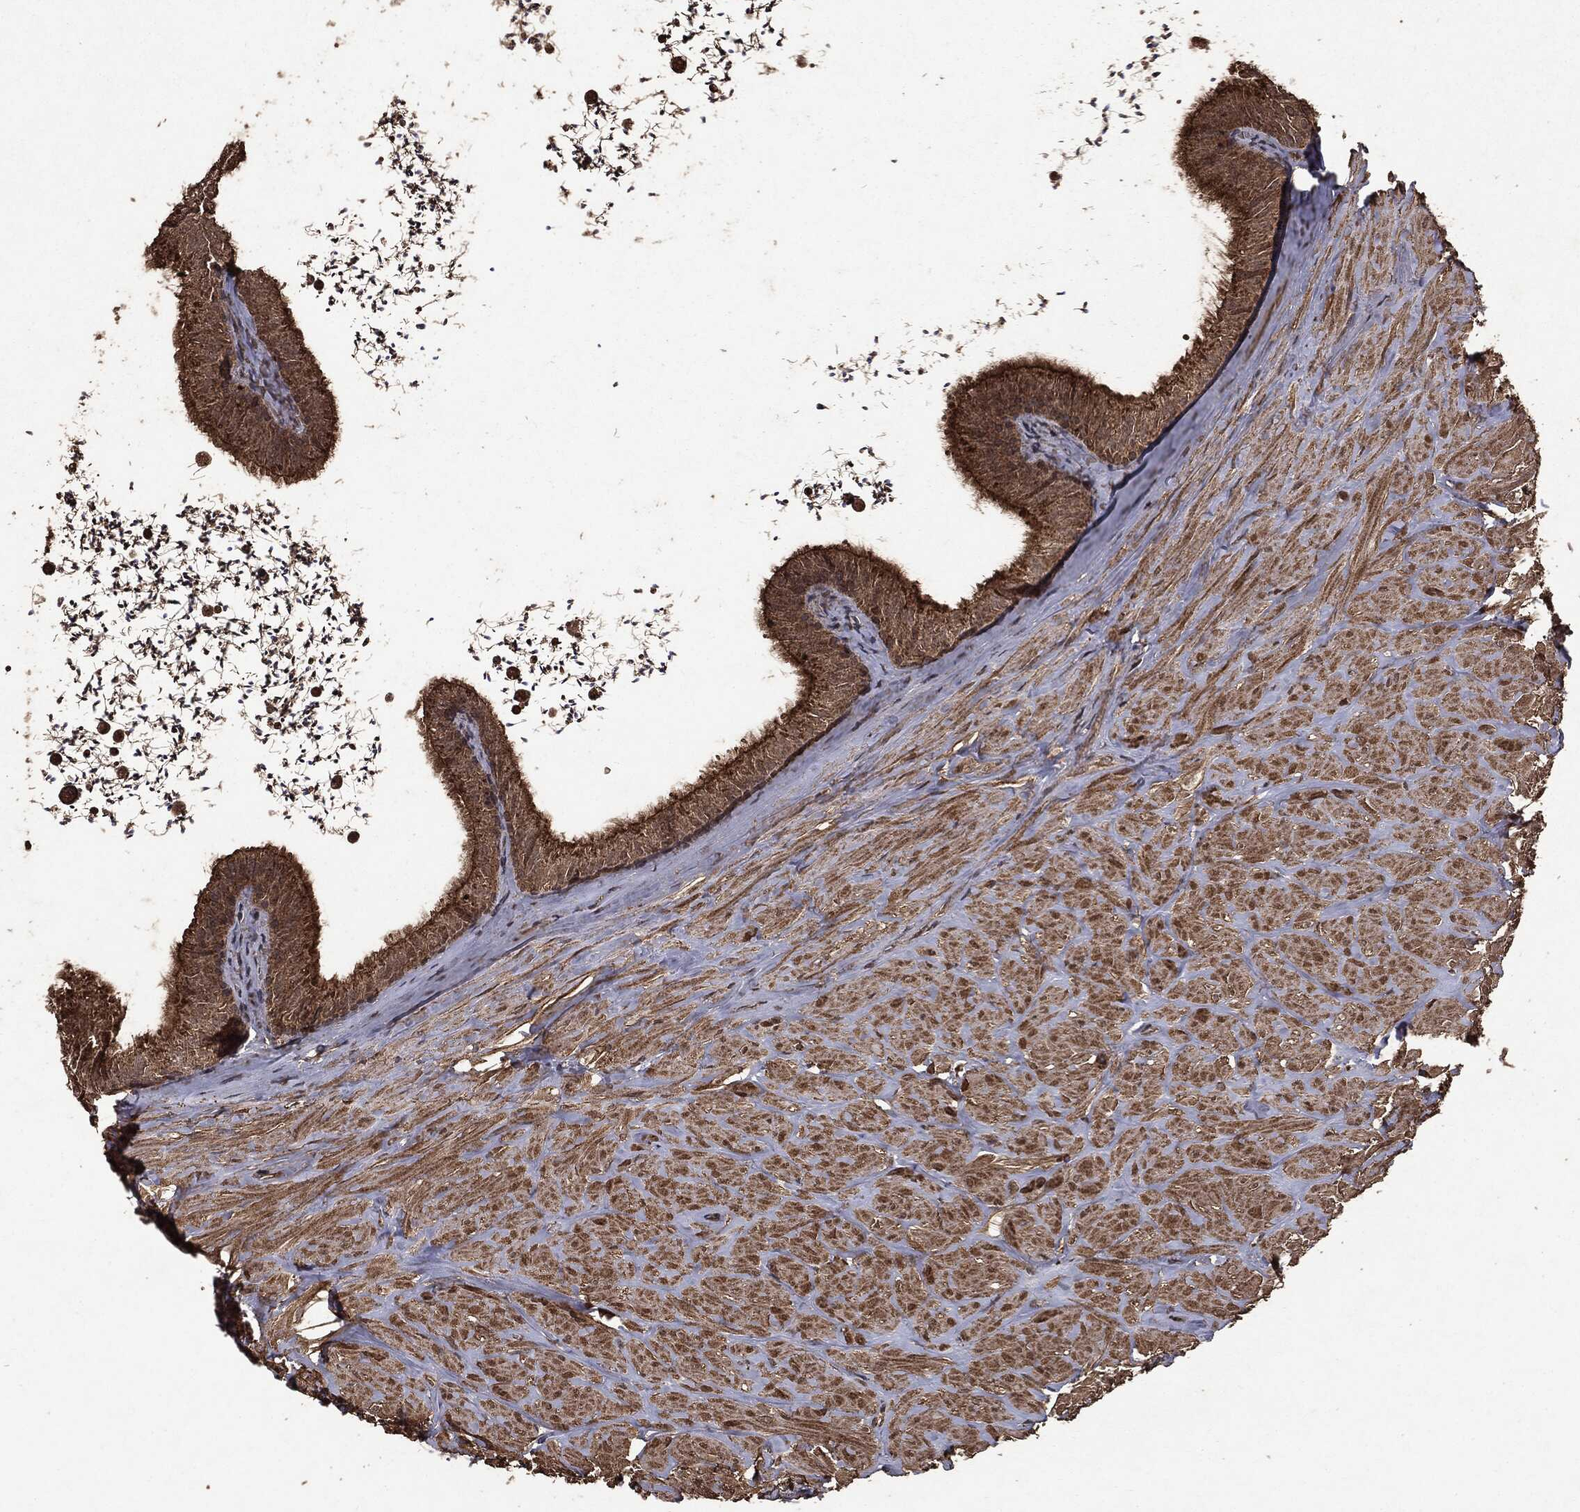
{"staining": {"intensity": "moderate", "quantity": ">75%", "location": "cytoplasmic/membranous"}, "tissue": "epididymis", "cell_type": "Glandular cells", "image_type": "normal", "snomed": [{"axis": "morphology", "description": "Normal tissue, NOS"}, {"axis": "topography", "description": "Epididymis"}], "caption": "Moderate cytoplasmic/membranous protein positivity is appreciated in about >75% of glandular cells in epididymis. The staining was performed using DAB, with brown indicating positive protein expression. Nuclei are stained blue with hematoxylin.", "gene": "NME1", "patient": {"sex": "male", "age": 32}}